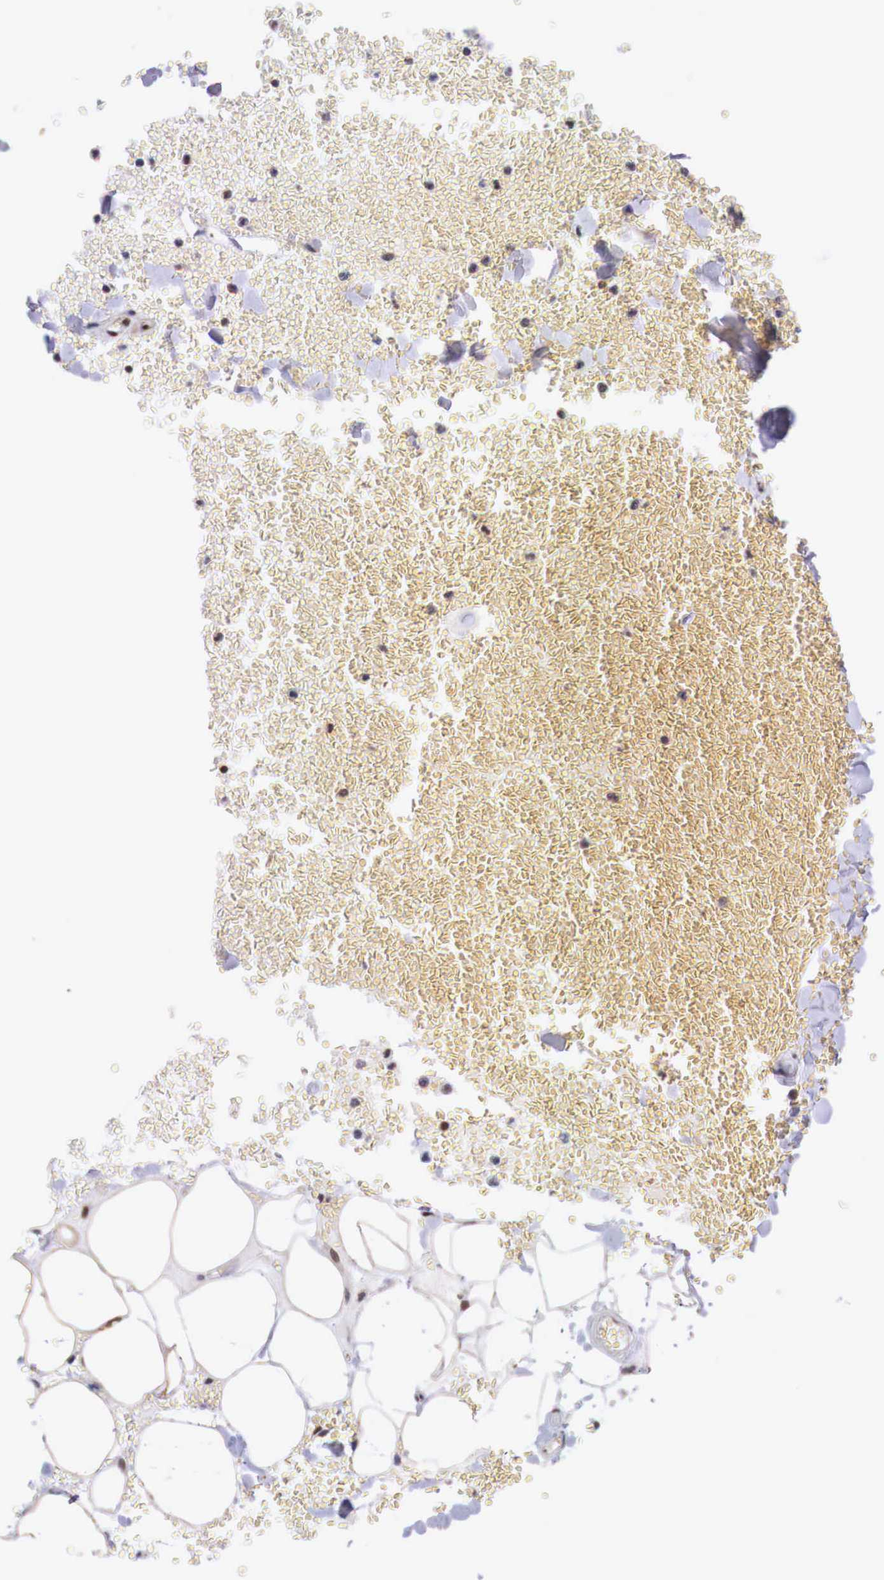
{"staining": {"intensity": "moderate", "quantity": "<25%", "location": "cytoplasmic/membranous,nuclear"}, "tissue": "adipose tissue", "cell_type": "Adipocytes", "image_type": "normal", "snomed": [{"axis": "morphology", "description": "Normal tissue, NOS"}, {"axis": "morphology", "description": "Inflammation, NOS"}, {"axis": "topography", "description": "Lymph node"}, {"axis": "topography", "description": "Peripheral nerve tissue"}], "caption": "Adipocytes reveal low levels of moderate cytoplasmic/membranous,nuclear positivity in approximately <25% of cells in unremarkable human adipose tissue.", "gene": "PABIR2", "patient": {"sex": "male", "age": 52}}